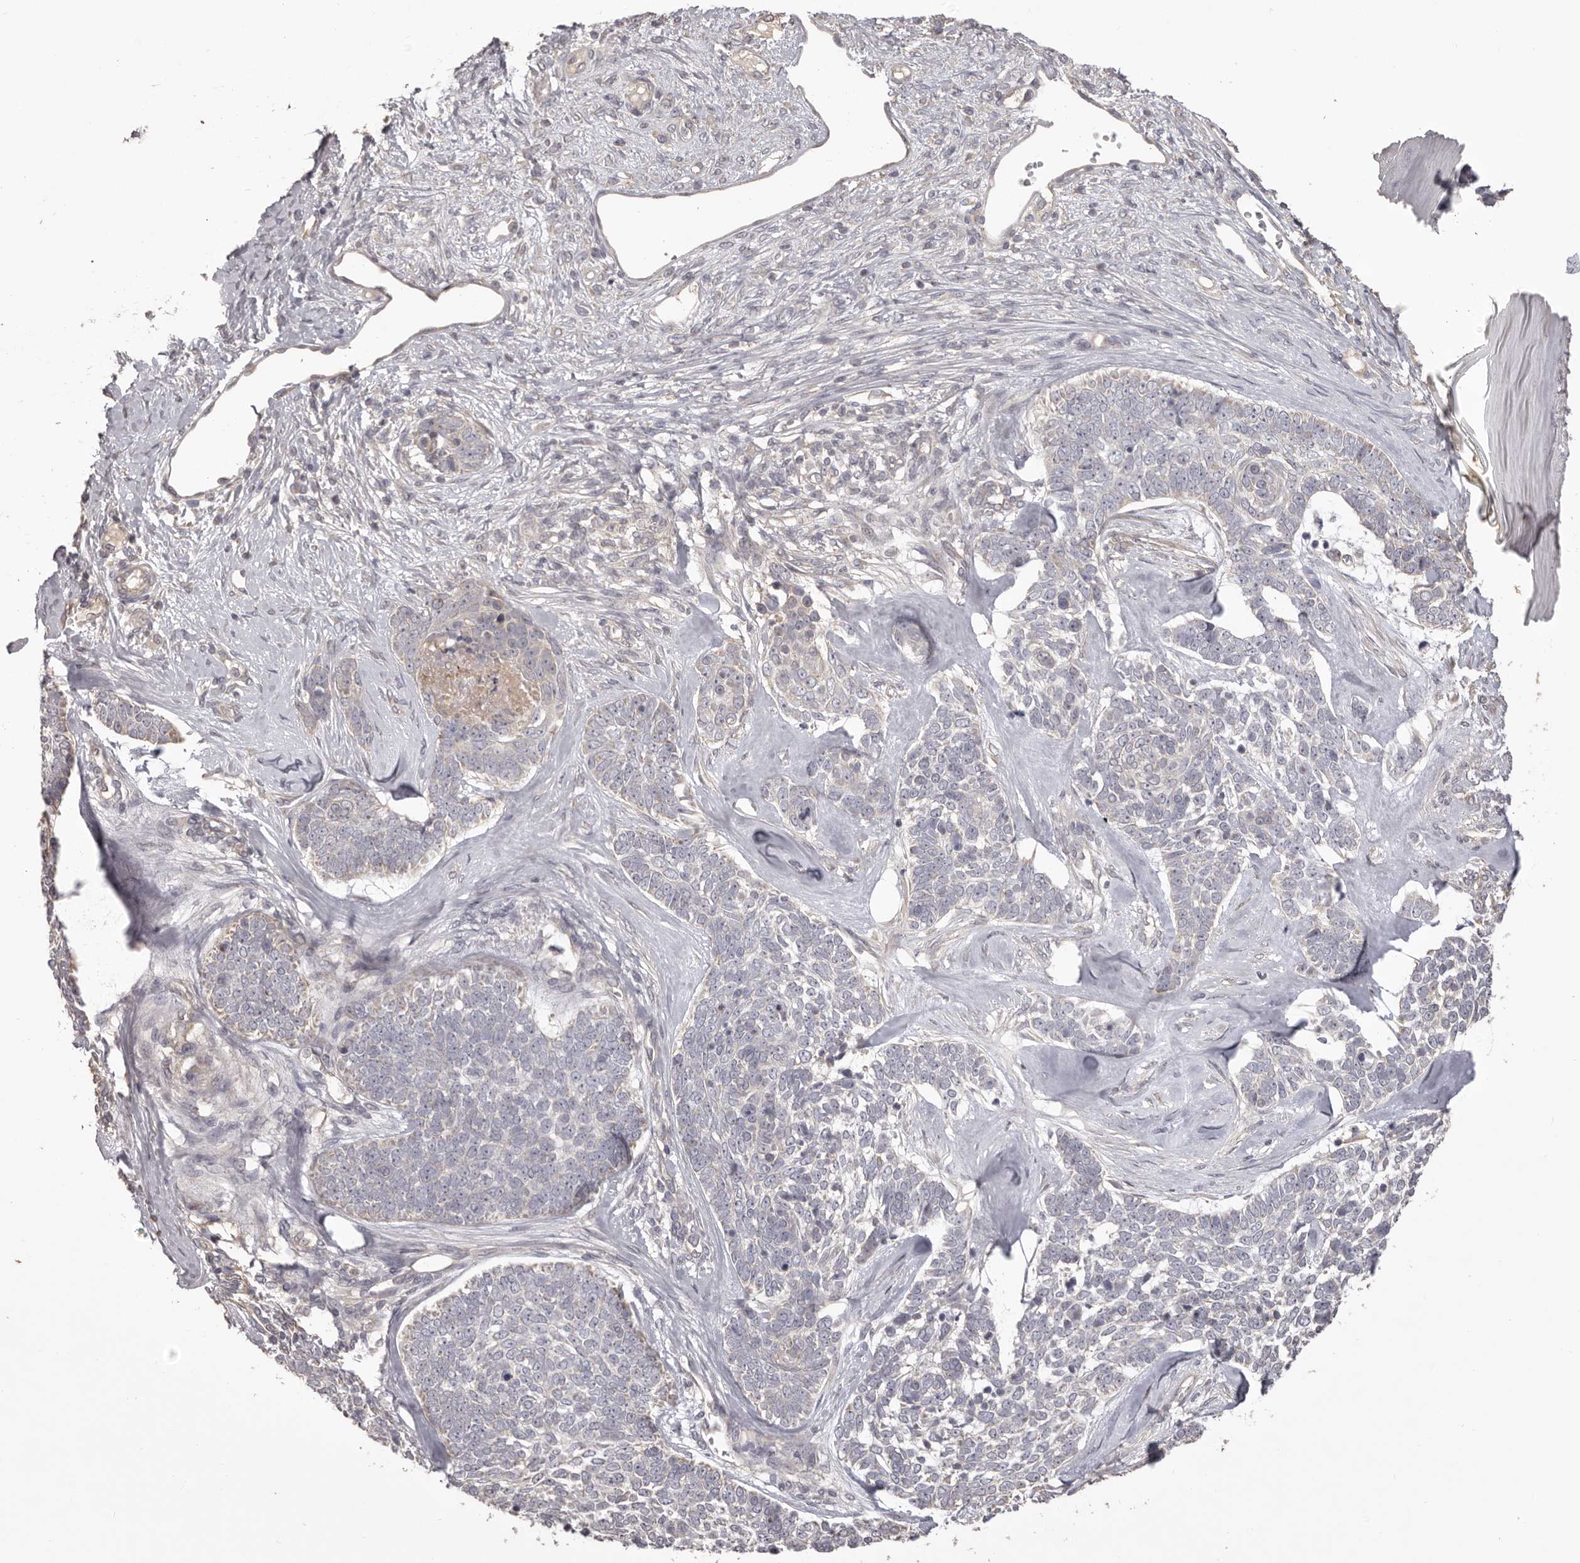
{"staining": {"intensity": "negative", "quantity": "none", "location": "none"}, "tissue": "skin cancer", "cell_type": "Tumor cells", "image_type": "cancer", "snomed": [{"axis": "morphology", "description": "Basal cell carcinoma"}, {"axis": "topography", "description": "Skin"}], "caption": "Human skin cancer (basal cell carcinoma) stained for a protein using IHC demonstrates no positivity in tumor cells.", "gene": "HRH1", "patient": {"sex": "female", "age": 81}}